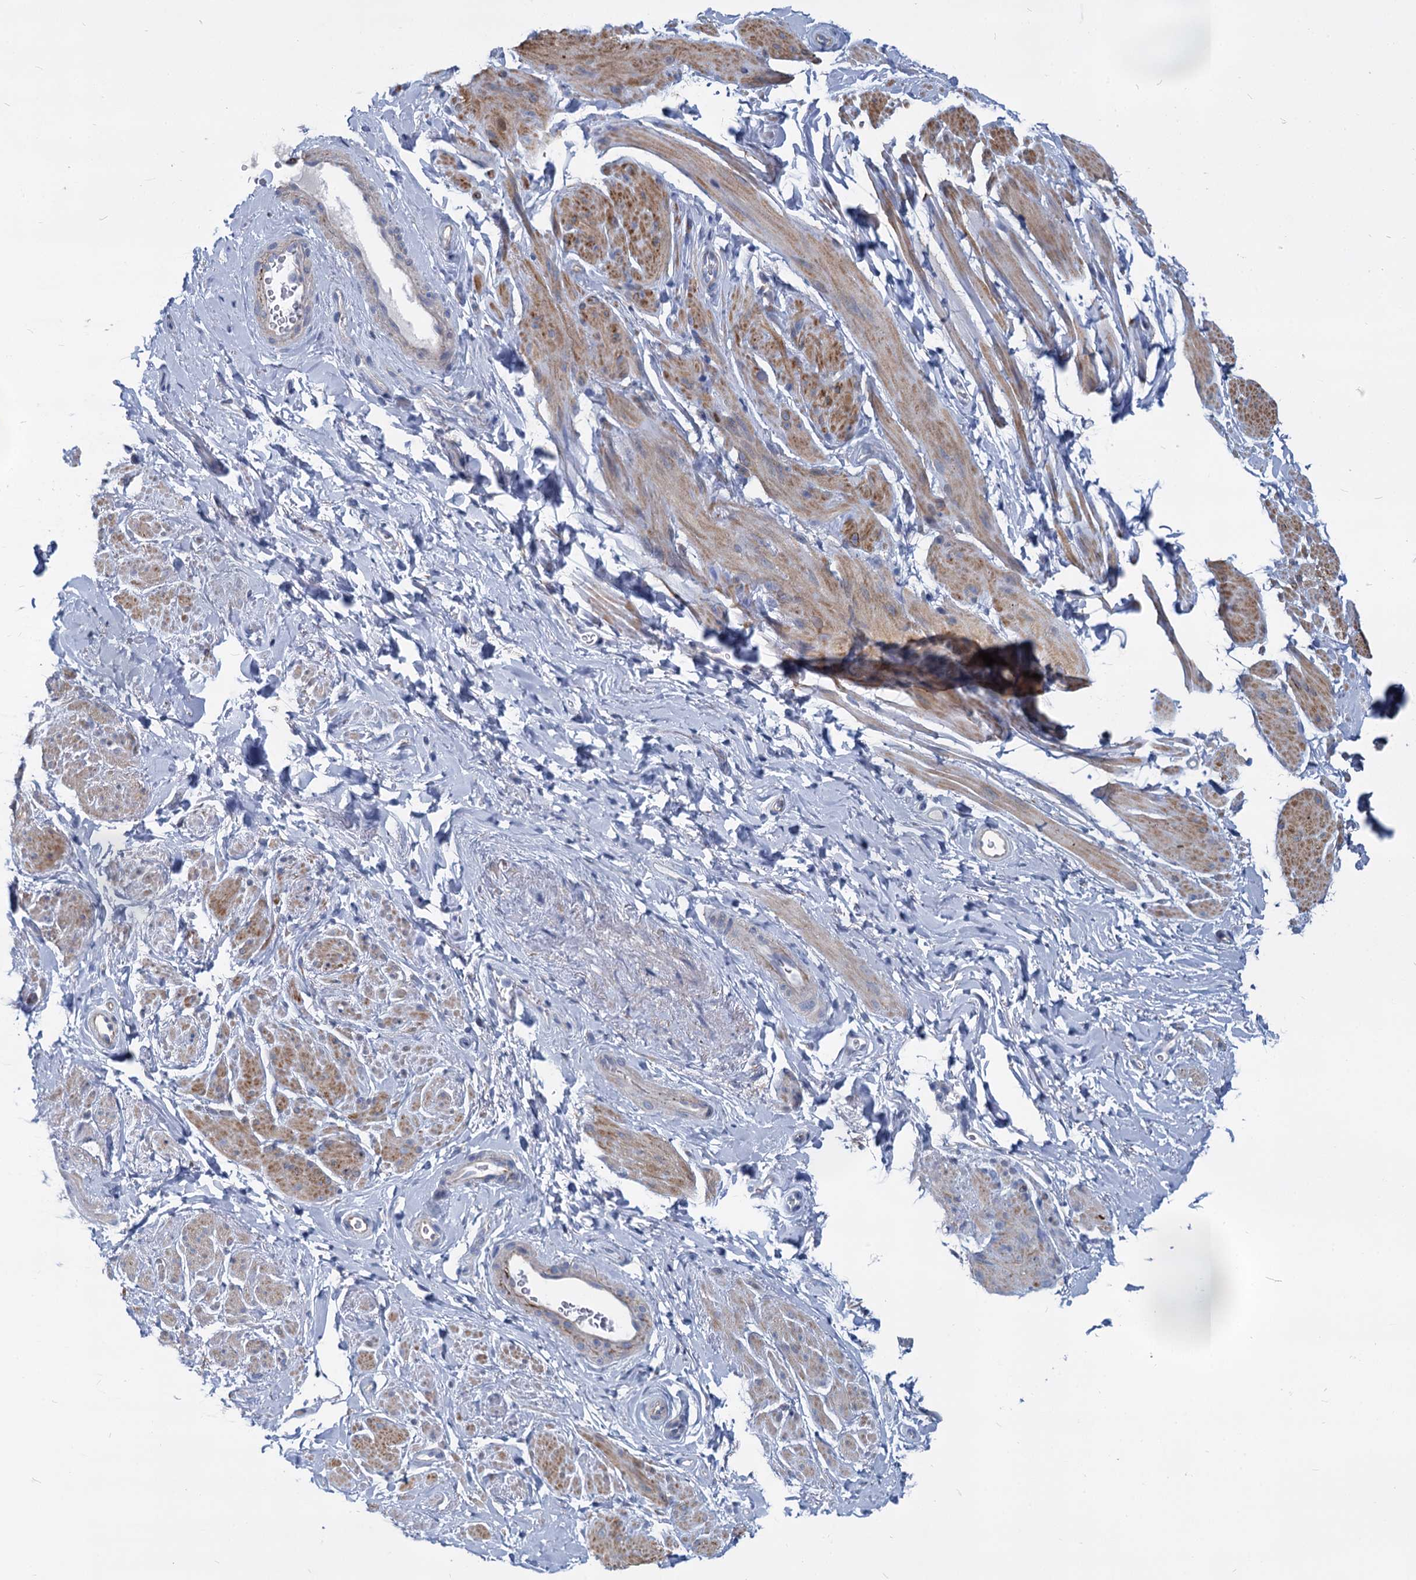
{"staining": {"intensity": "moderate", "quantity": "<25%", "location": "cytoplasmic/membranous"}, "tissue": "smooth muscle", "cell_type": "Smooth muscle cells", "image_type": "normal", "snomed": [{"axis": "morphology", "description": "Normal tissue, NOS"}, {"axis": "topography", "description": "Smooth muscle"}, {"axis": "topography", "description": "Peripheral nerve tissue"}], "caption": "This is a micrograph of immunohistochemistry staining of normal smooth muscle, which shows moderate expression in the cytoplasmic/membranous of smooth muscle cells.", "gene": "GSTM3", "patient": {"sex": "male", "age": 69}}